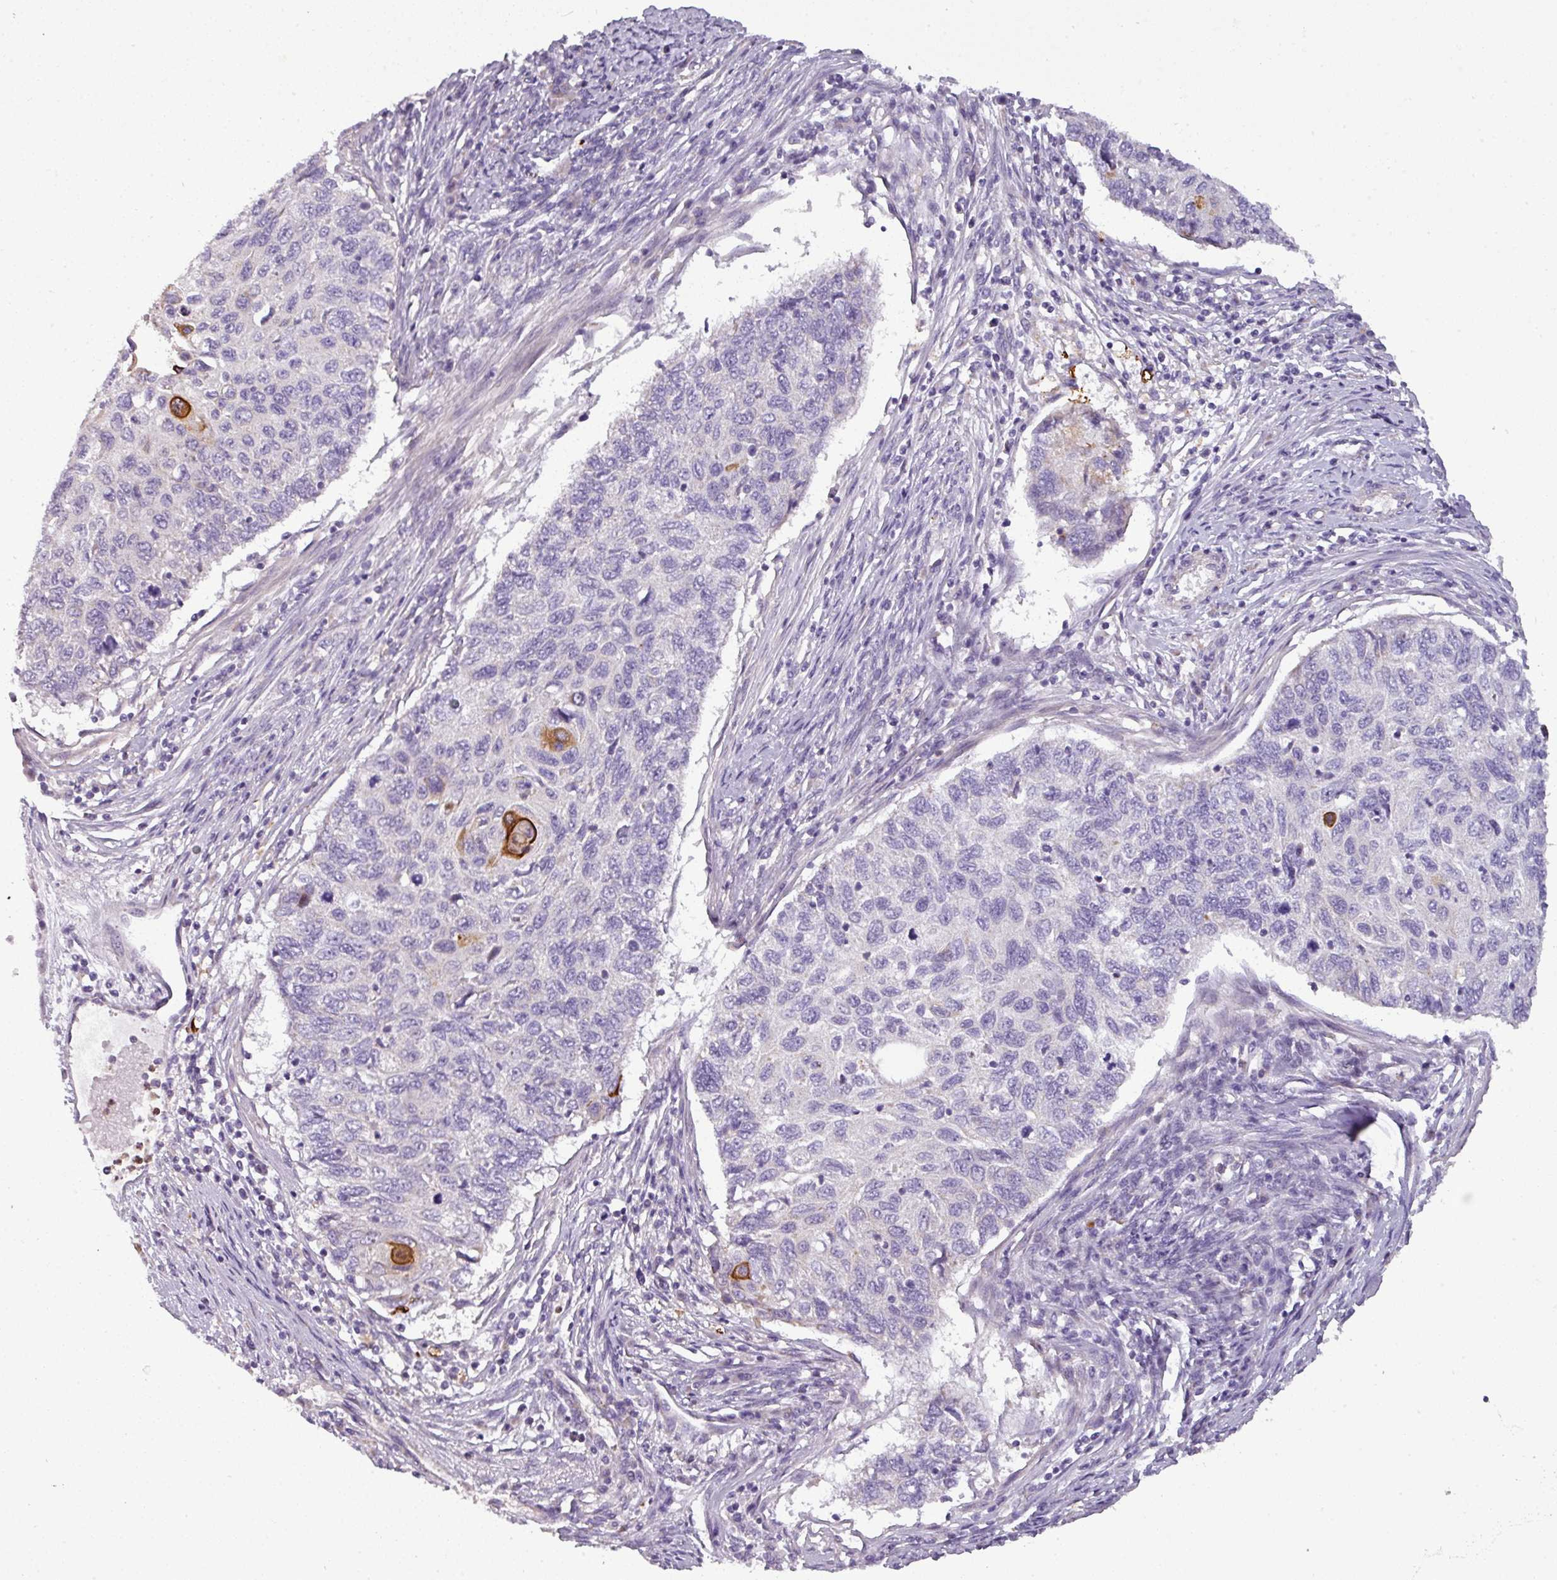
{"staining": {"intensity": "strong", "quantity": "<25%", "location": "cytoplasmic/membranous"}, "tissue": "cervical cancer", "cell_type": "Tumor cells", "image_type": "cancer", "snomed": [{"axis": "morphology", "description": "Squamous cell carcinoma, NOS"}, {"axis": "topography", "description": "Cervix"}], "caption": "Immunohistochemical staining of human cervical cancer demonstrates medium levels of strong cytoplasmic/membranous positivity in approximately <25% of tumor cells. (DAB (3,3'-diaminobenzidine) = brown stain, brightfield microscopy at high magnification).", "gene": "PNMA6A", "patient": {"sex": "female", "age": 70}}